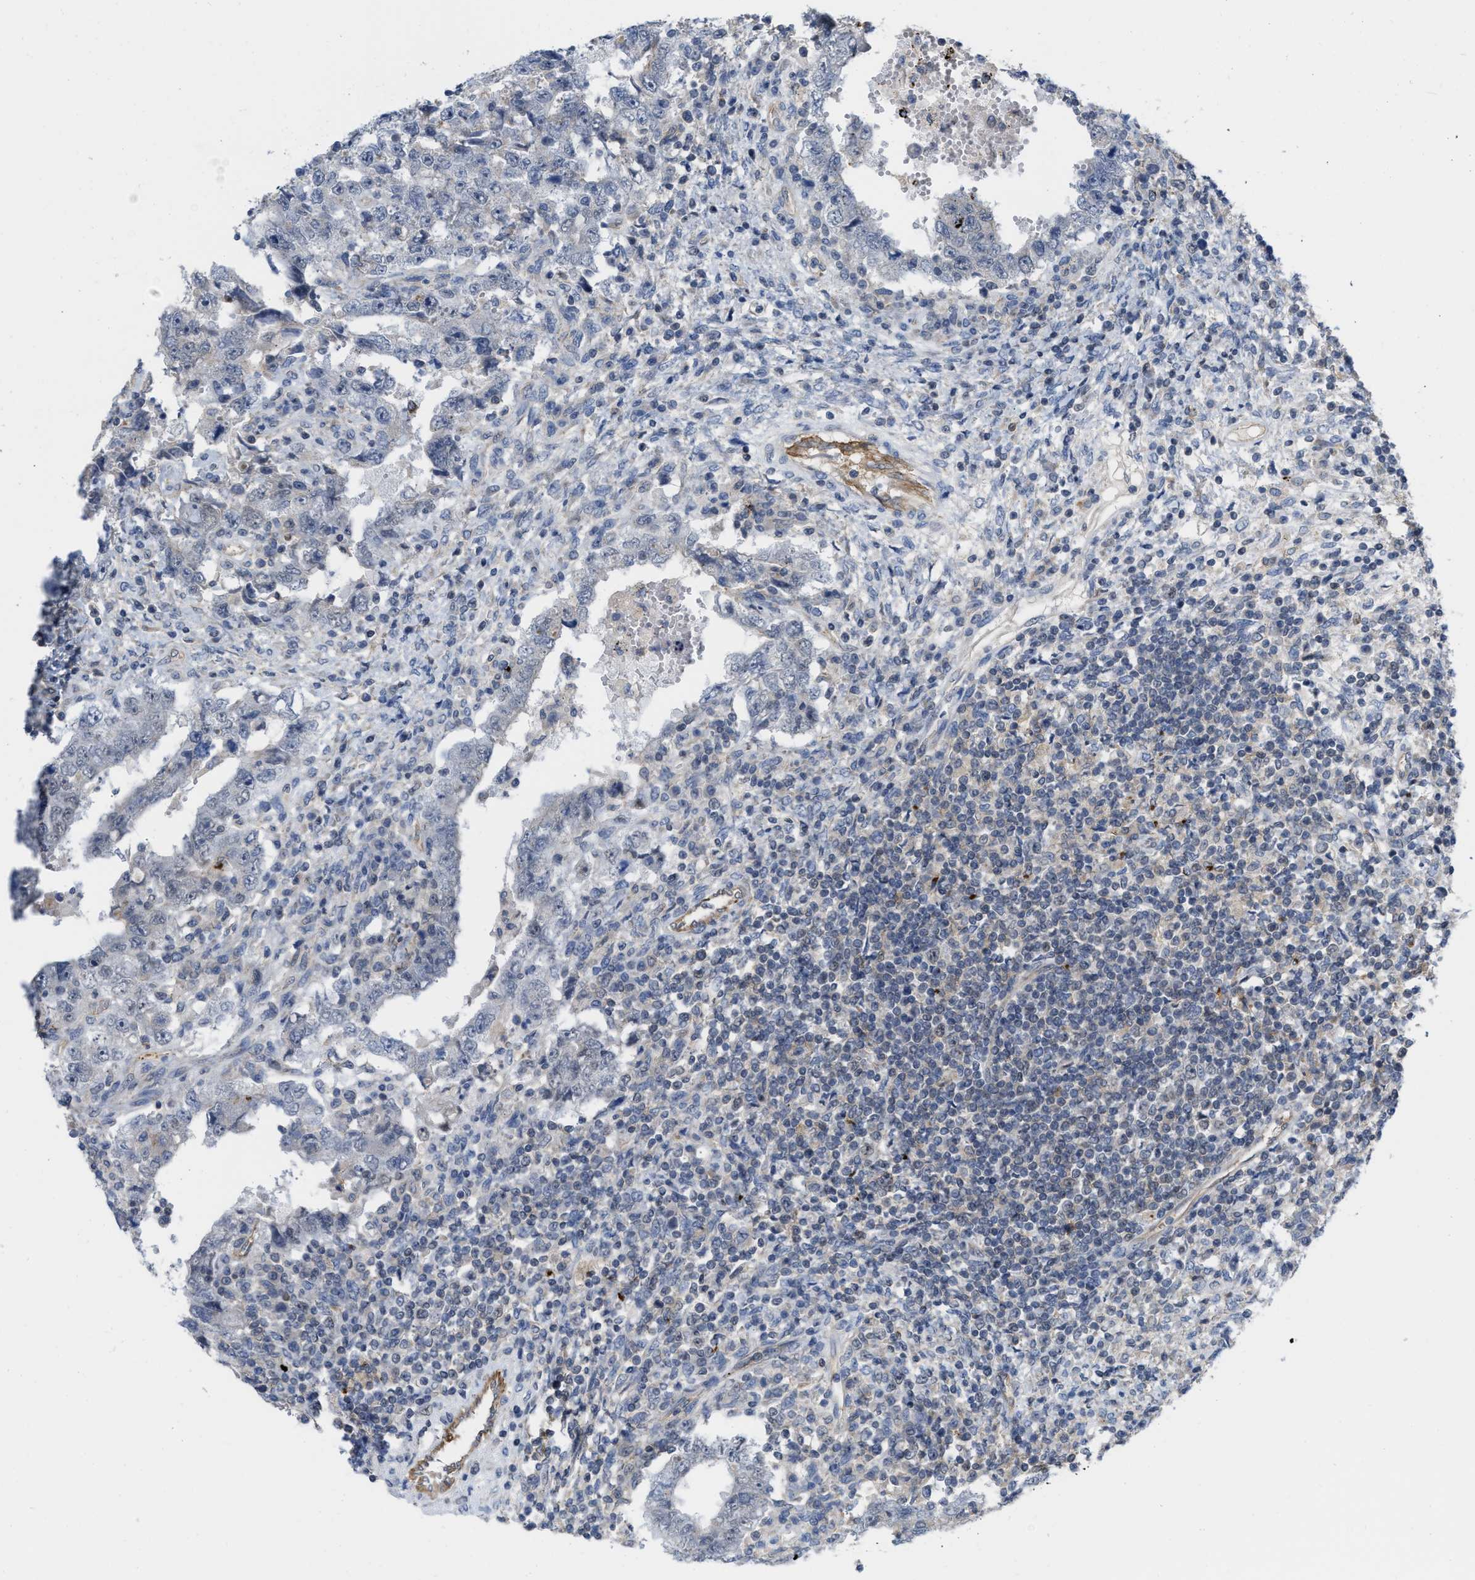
{"staining": {"intensity": "negative", "quantity": "none", "location": "none"}, "tissue": "testis cancer", "cell_type": "Tumor cells", "image_type": "cancer", "snomed": [{"axis": "morphology", "description": "Carcinoma, Embryonal, NOS"}, {"axis": "topography", "description": "Testis"}], "caption": "Immunohistochemical staining of human testis cancer (embryonal carcinoma) reveals no significant expression in tumor cells.", "gene": "NAPEPLD", "patient": {"sex": "male", "age": 26}}